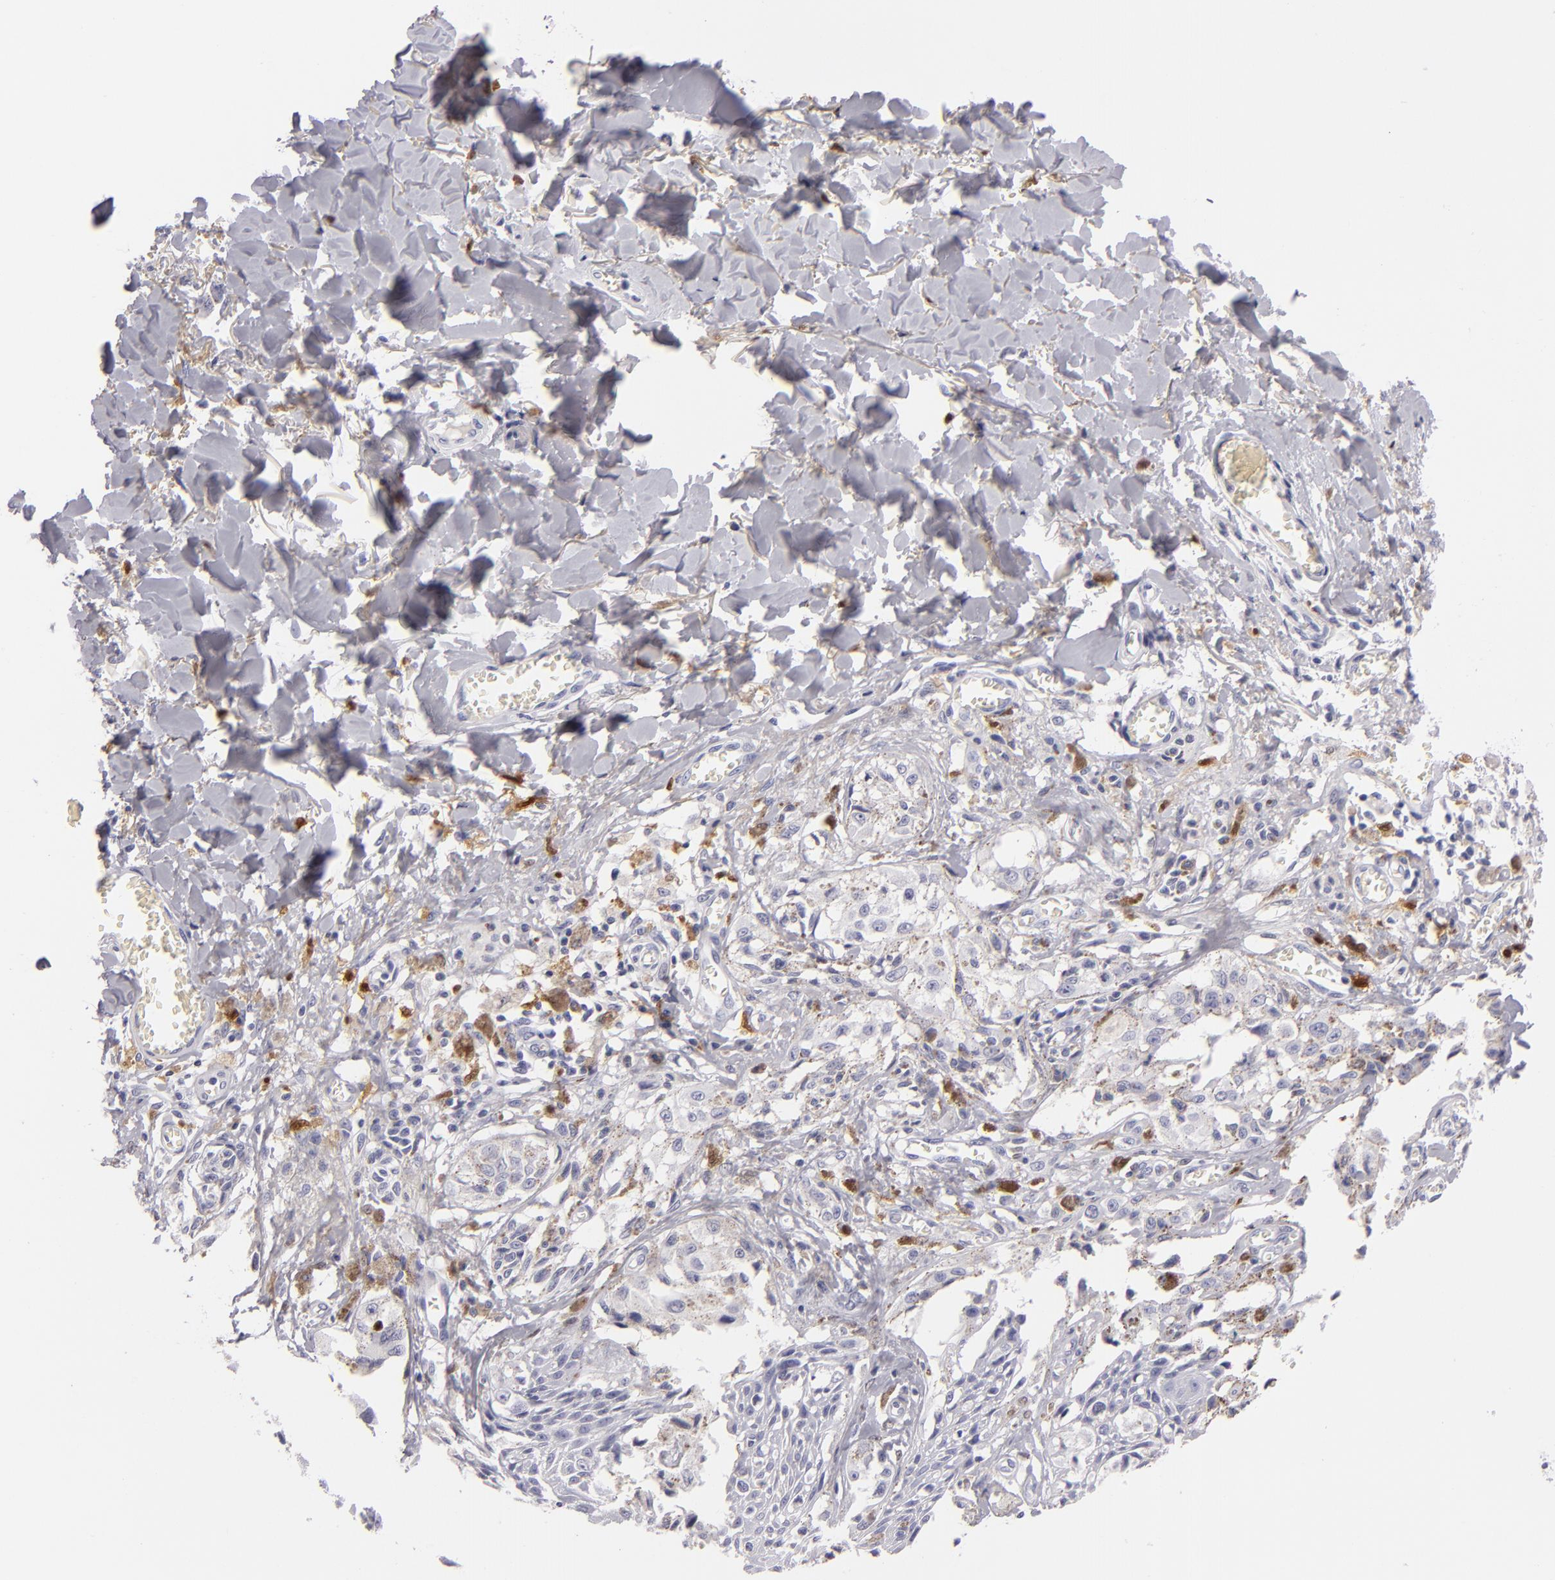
{"staining": {"intensity": "negative", "quantity": "none", "location": "none"}, "tissue": "melanoma", "cell_type": "Tumor cells", "image_type": "cancer", "snomed": [{"axis": "morphology", "description": "Malignant melanoma, NOS"}, {"axis": "topography", "description": "Skin"}], "caption": "Immunohistochemistry (IHC) histopathology image of human melanoma stained for a protein (brown), which shows no expression in tumor cells.", "gene": "F13A1", "patient": {"sex": "female", "age": 82}}